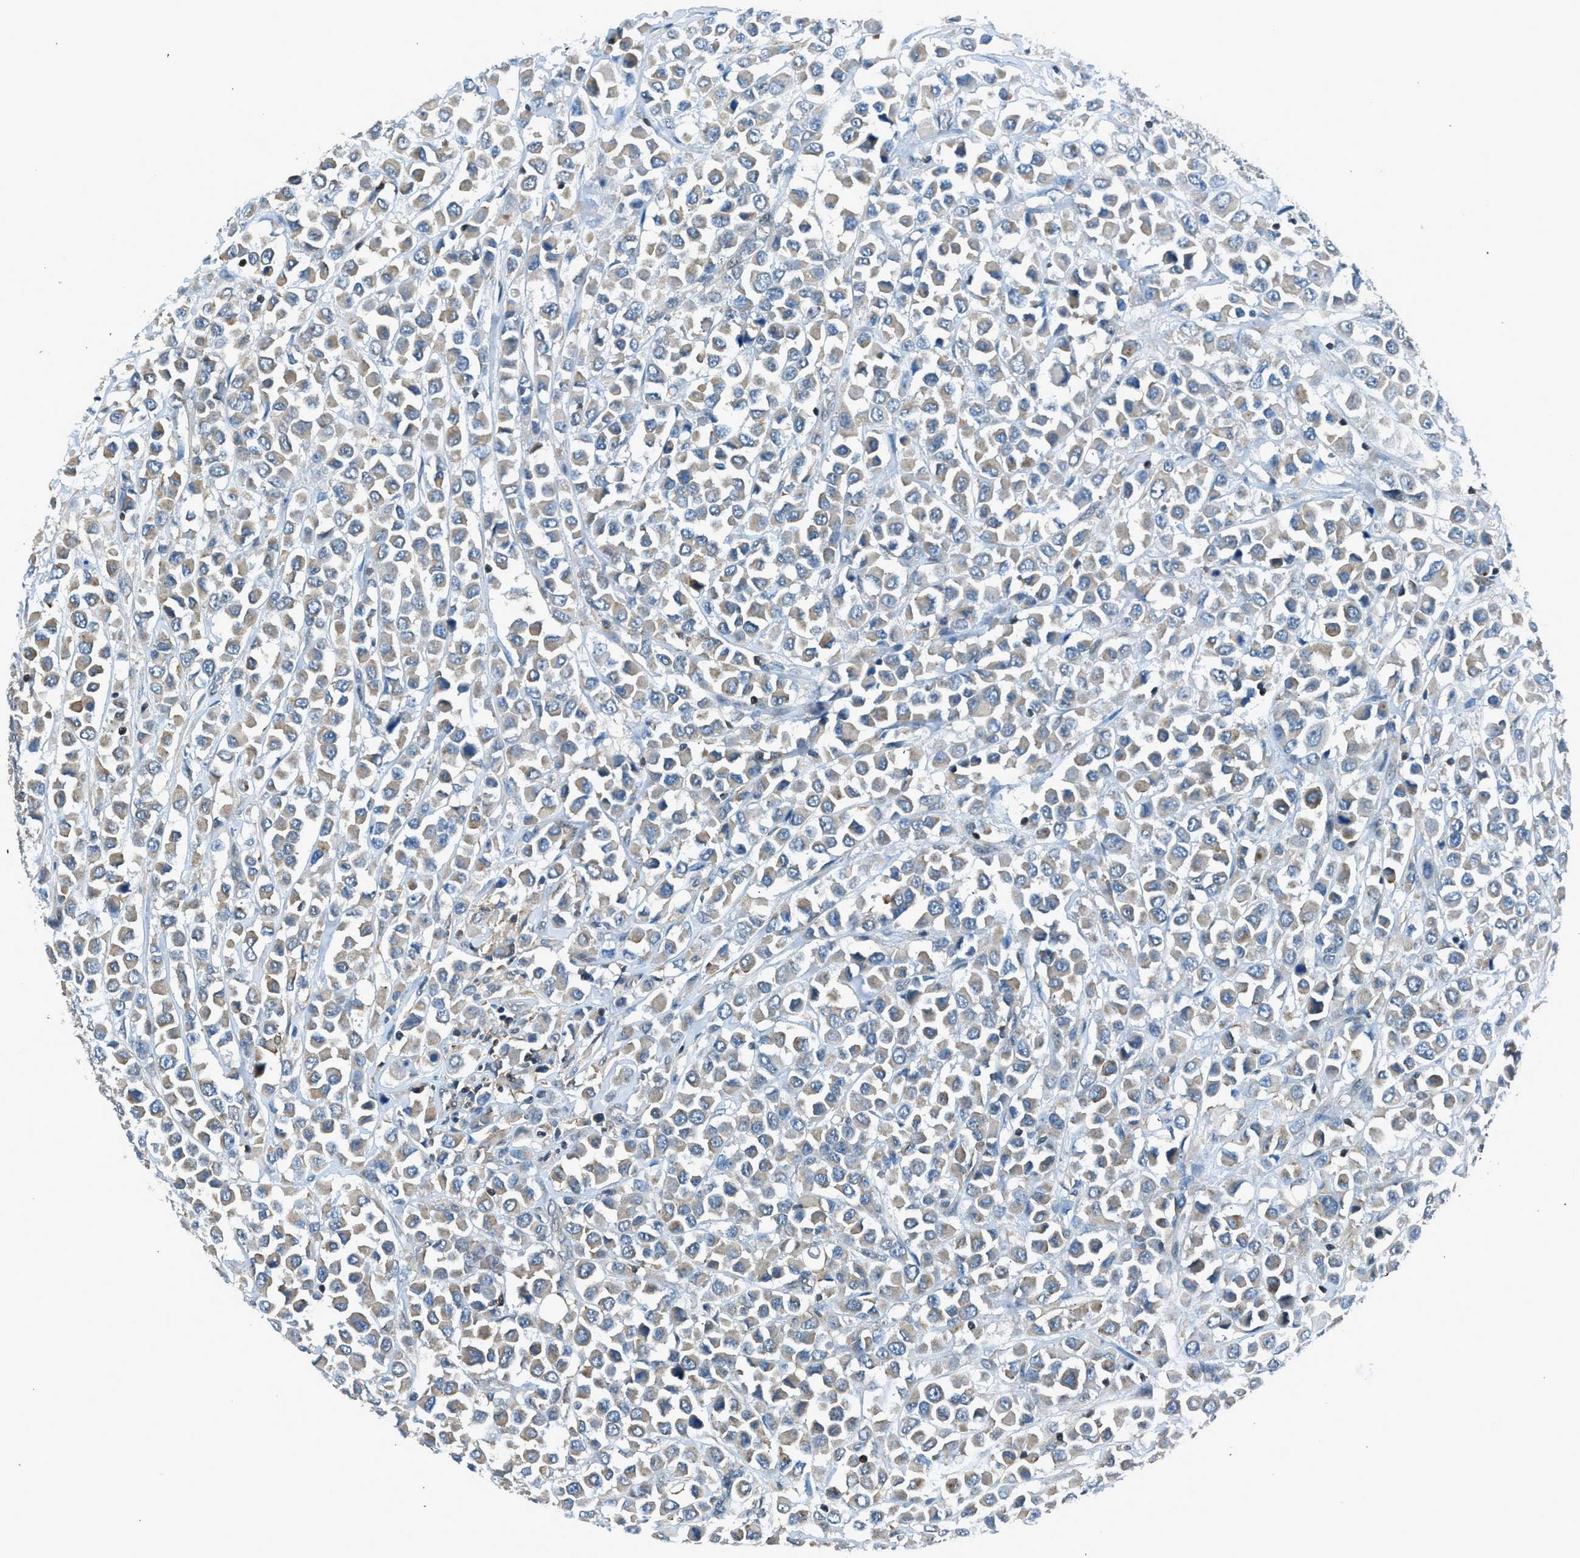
{"staining": {"intensity": "weak", "quantity": "<25%", "location": "cytoplasmic/membranous"}, "tissue": "breast cancer", "cell_type": "Tumor cells", "image_type": "cancer", "snomed": [{"axis": "morphology", "description": "Duct carcinoma"}, {"axis": "topography", "description": "Breast"}], "caption": "Immunohistochemistry image of intraductal carcinoma (breast) stained for a protein (brown), which displays no positivity in tumor cells. (Brightfield microscopy of DAB (3,3'-diaminobenzidine) IHC at high magnification).", "gene": "LMLN", "patient": {"sex": "female", "age": 61}}